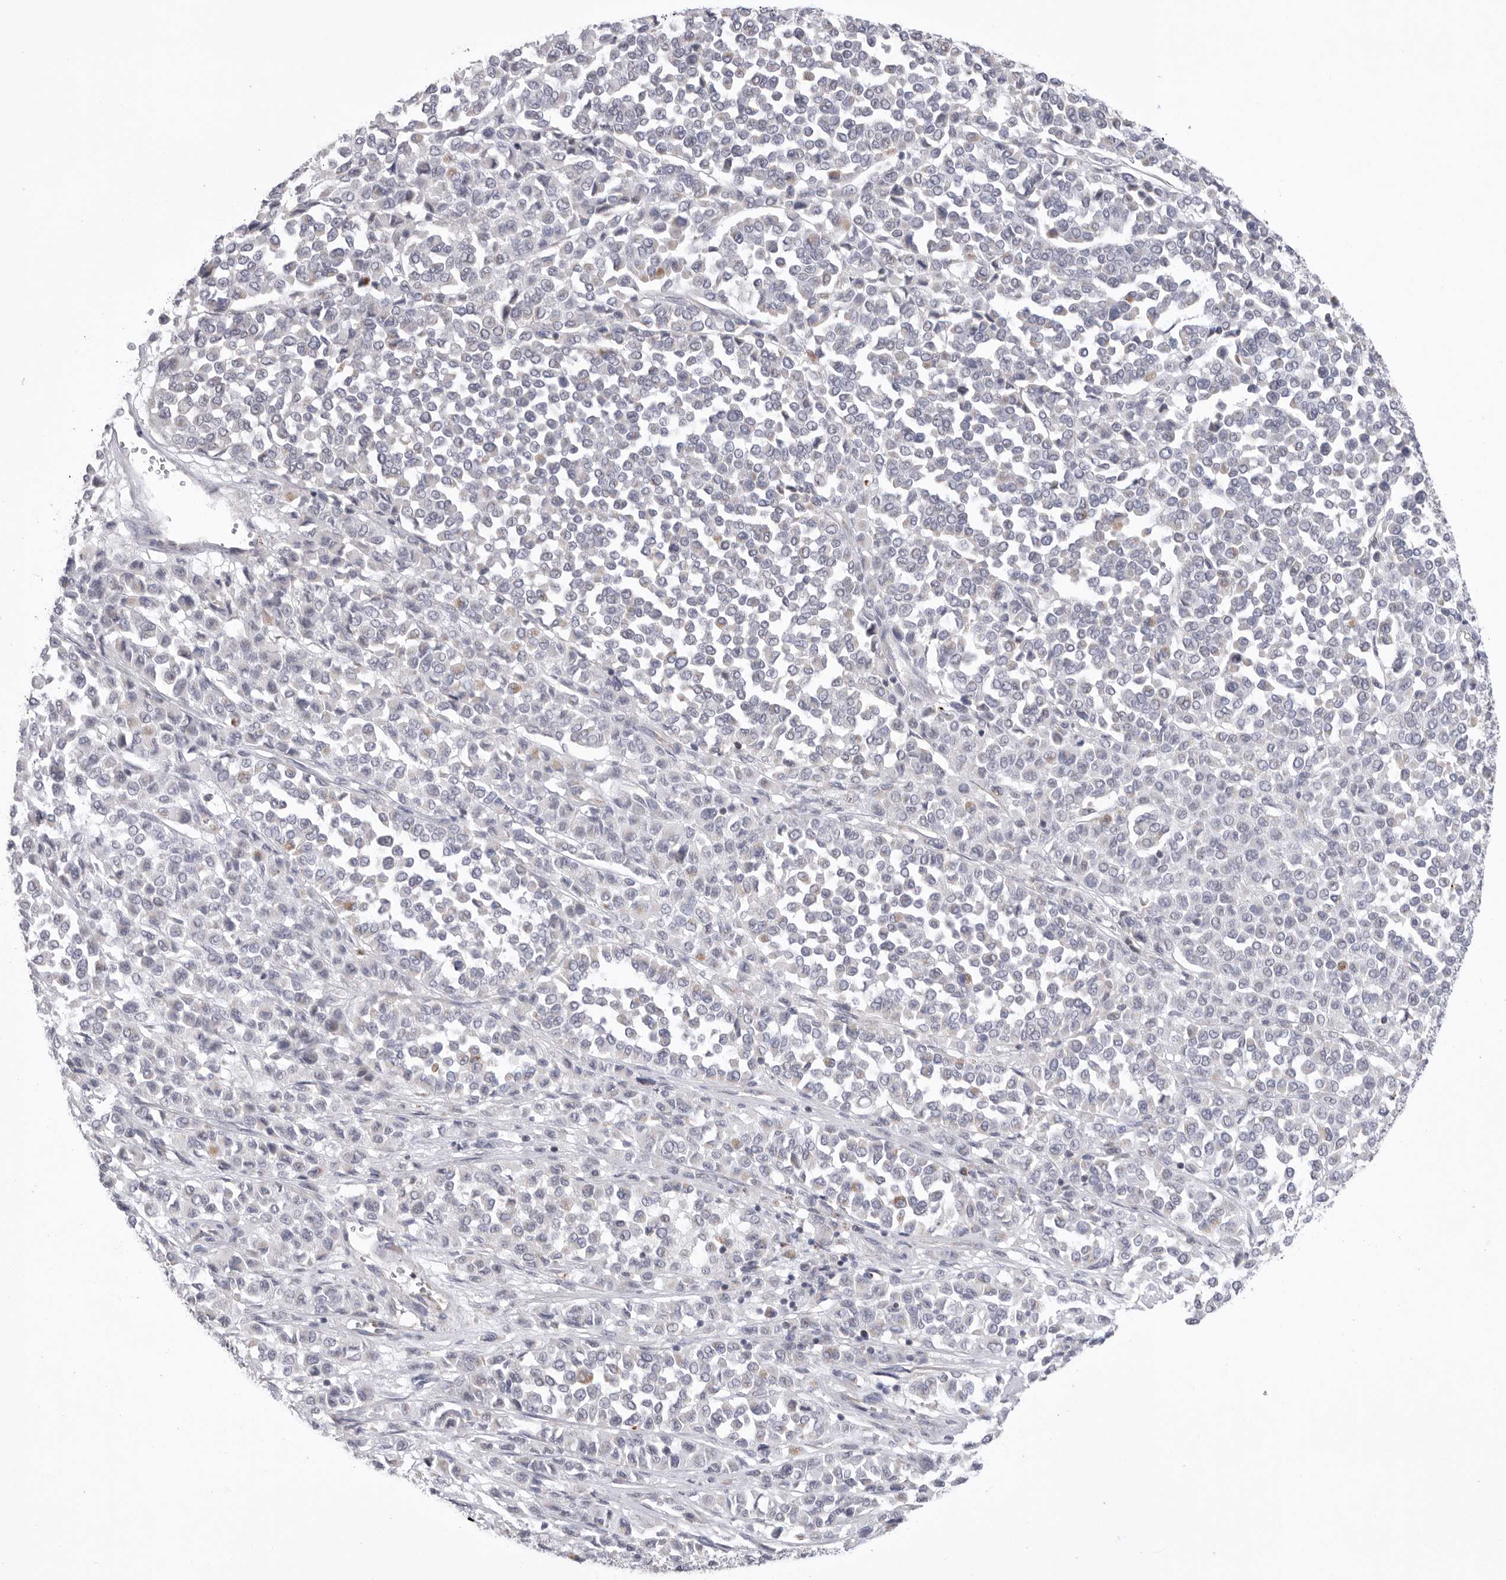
{"staining": {"intensity": "negative", "quantity": "none", "location": "none"}, "tissue": "melanoma", "cell_type": "Tumor cells", "image_type": "cancer", "snomed": [{"axis": "morphology", "description": "Malignant melanoma, Metastatic site"}, {"axis": "topography", "description": "Pancreas"}], "caption": "Malignant melanoma (metastatic site) stained for a protein using immunohistochemistry shows no positivity tumor cells.", "gene": "VDAC3", "patient": {"sex": "female", "age": 30}}